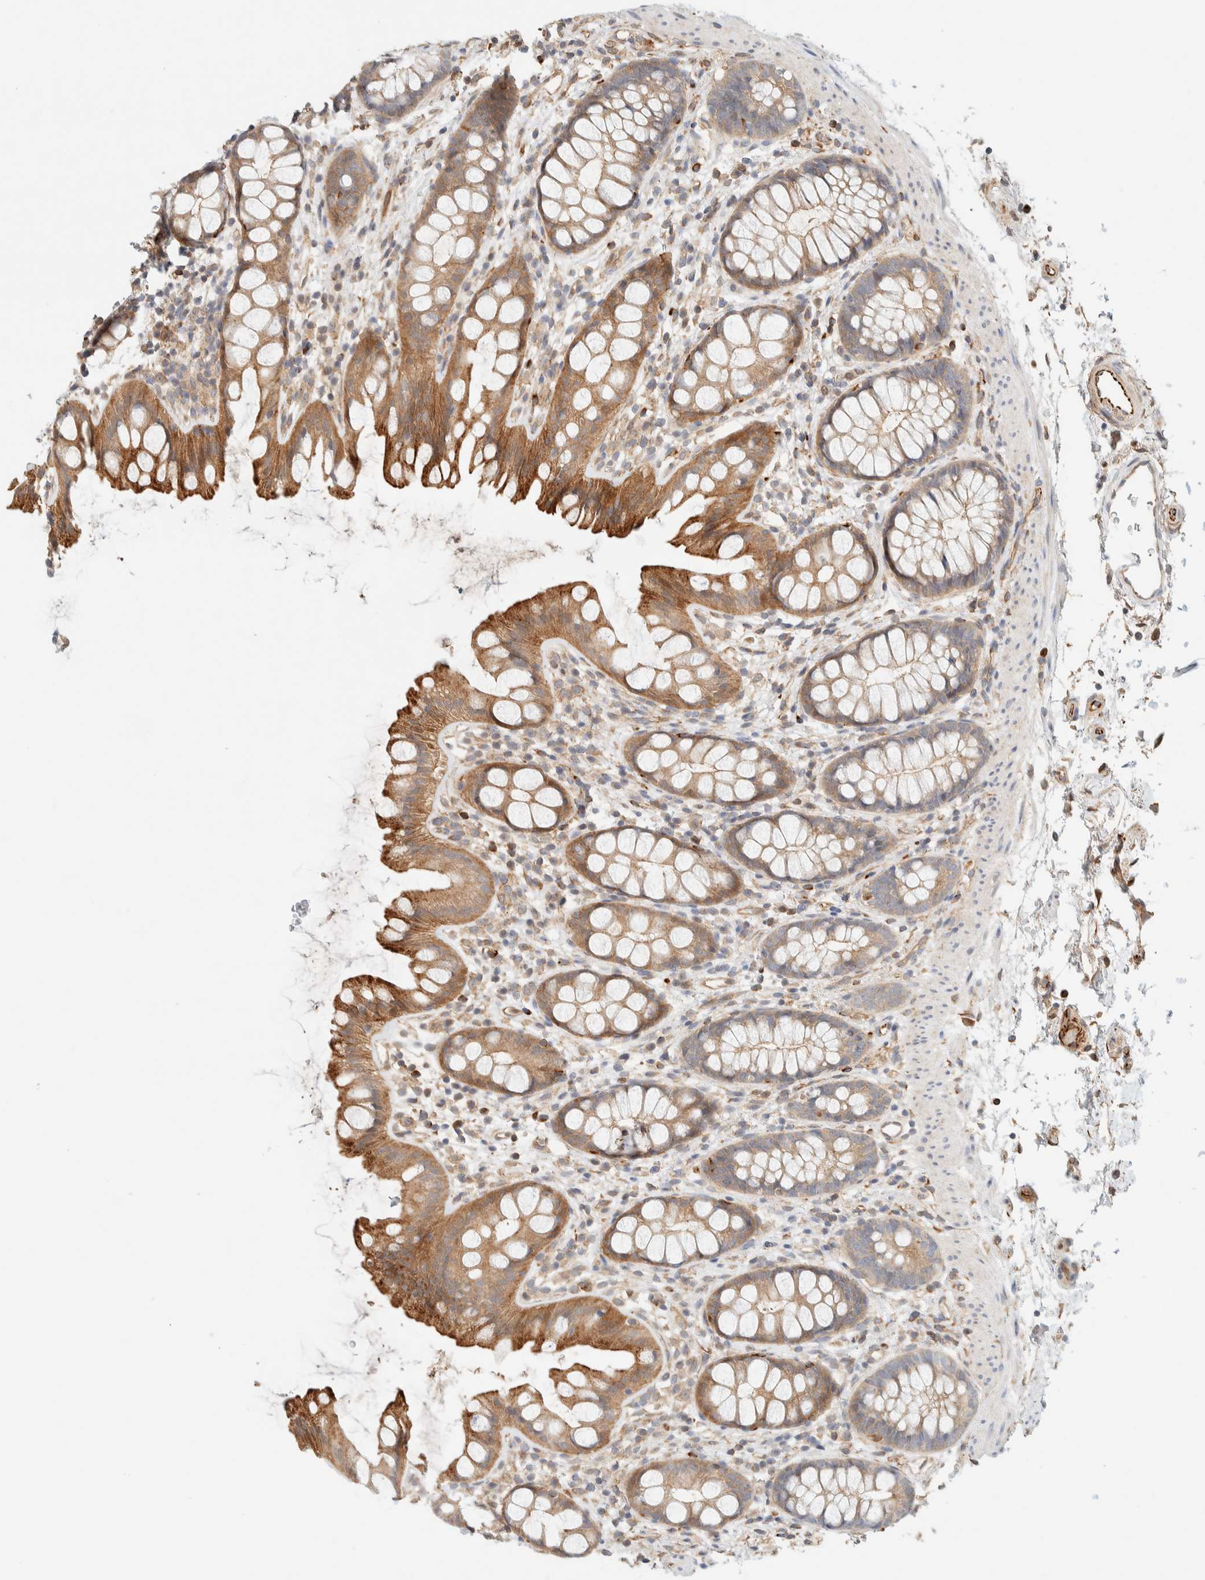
{"staining": {"intensity": "moderate", "quantity": ">75%", "location": "cytoplasmic/membranous"}, "tissue": "rectum", "cell_type": "Glandular cells", "image_type": "normal", "snomed": [{"axis": "morphology", "description": "Normal tissue, NOS"}, {"axis": "topography", "description": "Rectum"}], "caption": "A brown stain highlights moderate cytoplasmic/membranous staining of a protein in glandular cells of normal rectum.", "gene": "FAT1", "patient": {"sex": "female", "age": 65}}